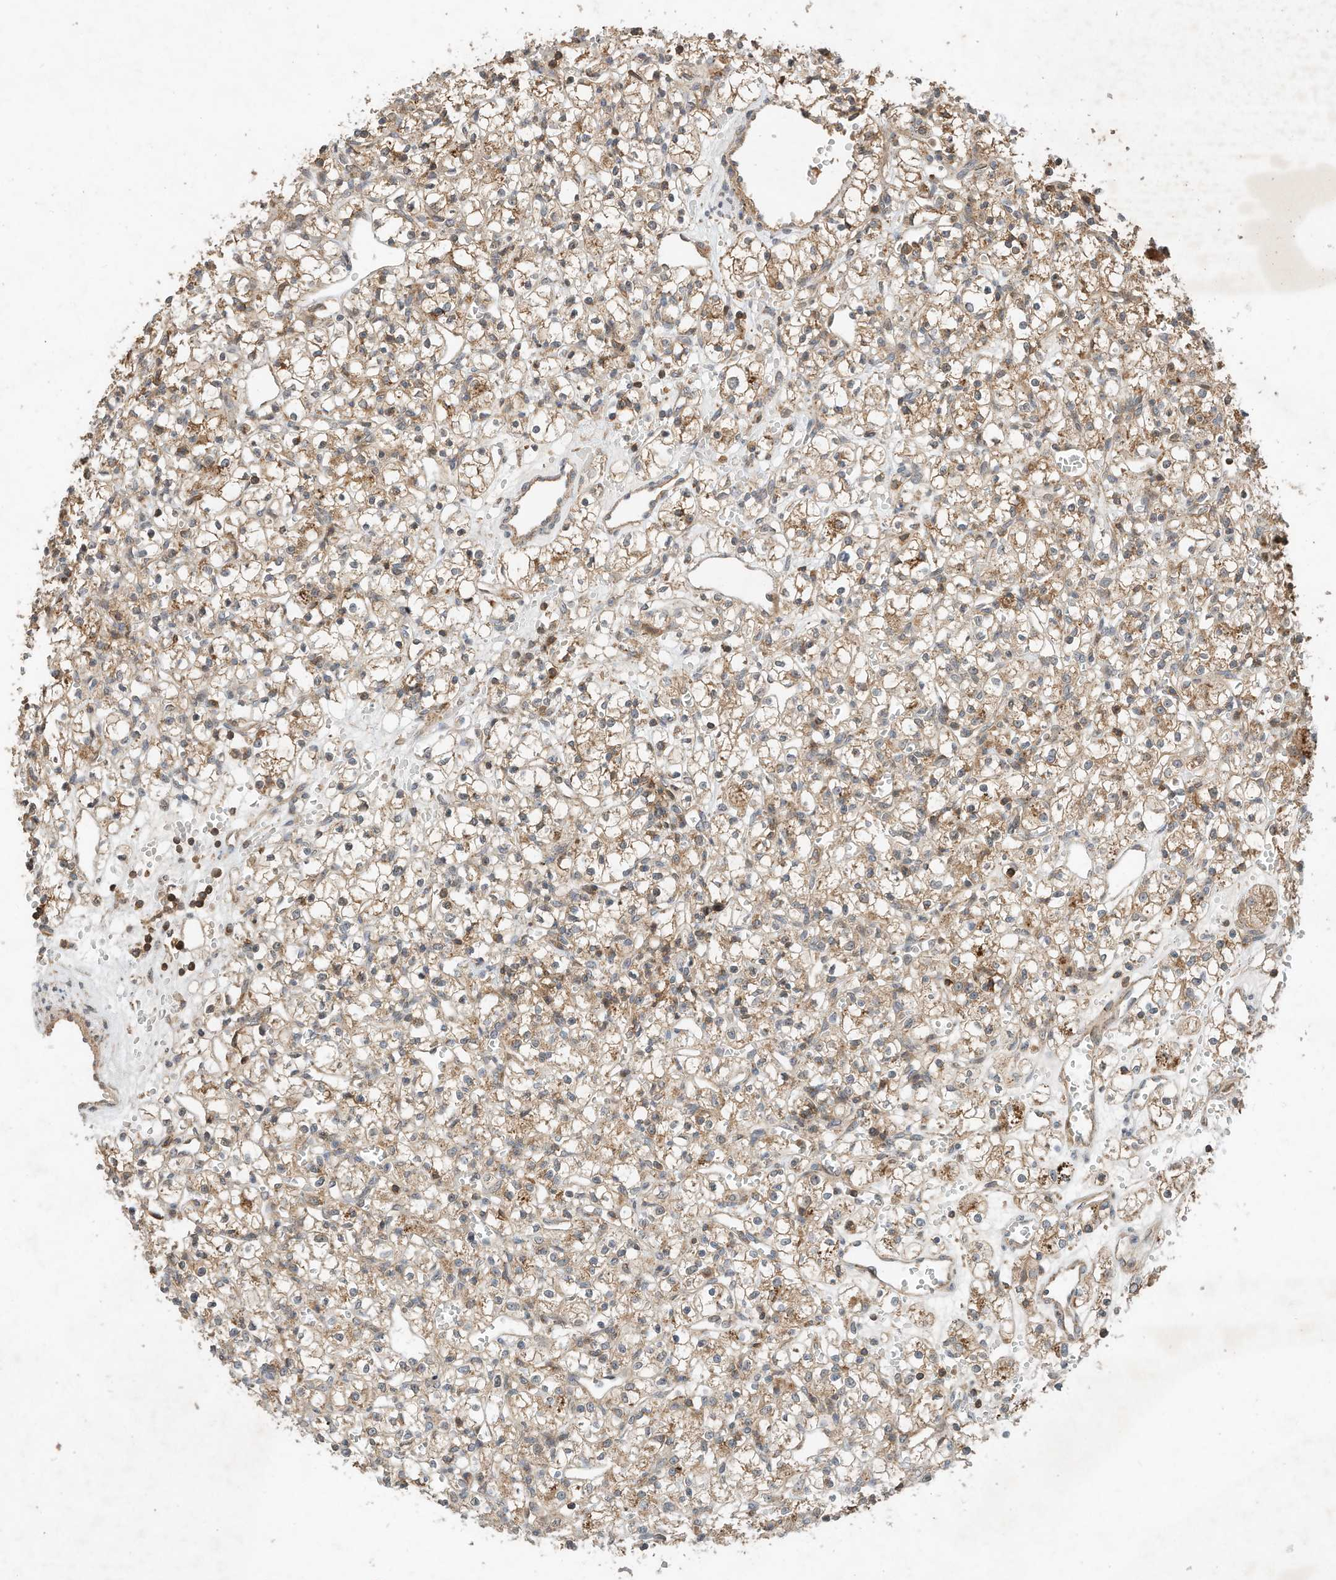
{"staining": {"intensity": "moderate", "quantity": ">75%", "location": "cytoplasmic/membranous"}, "tissue": "renal cancer", "cell_type": "Tumor cells", "image_type": "cancer", "snomed": [{"axis": "morphology", "description": "Adenocarcinoma, NOS"}, {"axis": "topography", "description": "Kidney"}], "caption": "Immunohistochemistry (IHC) of renal cancer (adenocarcinoma) reveals medium levels of moderate cytoplasmic/membranous expression in about >75% of tumor cells.", "gene": "CPAMD8", "patient": {"sex": "female", "age": 59}}